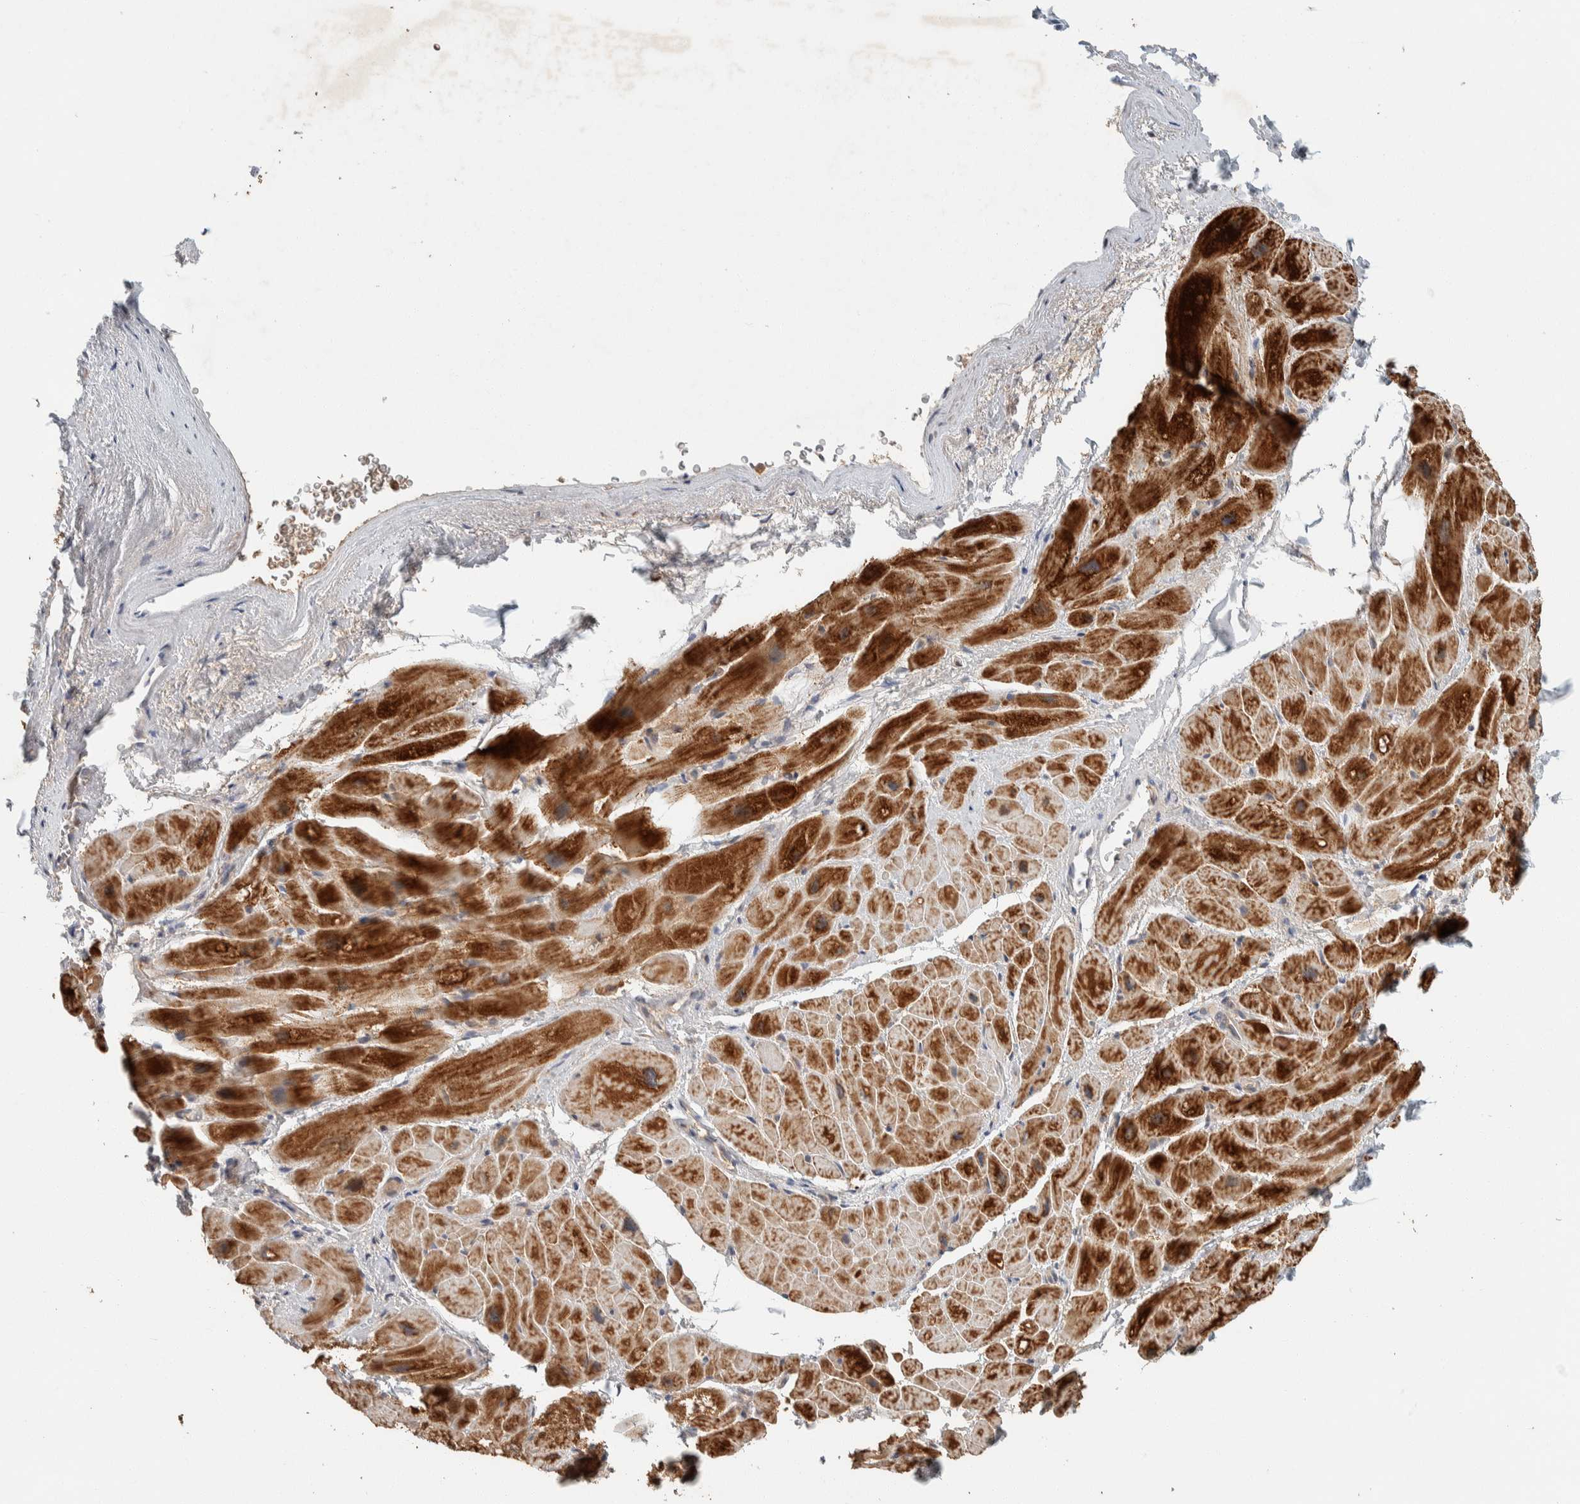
{"staining": {"intensity": "strong", "quantity": ">75%", "location": "cytoplasmic/membranous"}, "tissue": "heart muscle", "cell_type": "Cardiomyocytes", "image_type": "normal", "snomed": [{"axis": "morphology", "description": "Normal tissue, NOS"}, {"axis": "topography", "description": "Heart"}], "caption": "Cardiomyocytes display high levels of strong cytoplasmic/membranous staining in about >75% of cells in normal heart muscle. The staining was performed using DAB (3,3'-diaminobenzidine) to visualize the protein expression in brown, while the nuclei were stained in blue with hematoxylin (Magnification: 20x).", "gene": "ZNF567", "patient": {"sex": "male", "age": 49}}